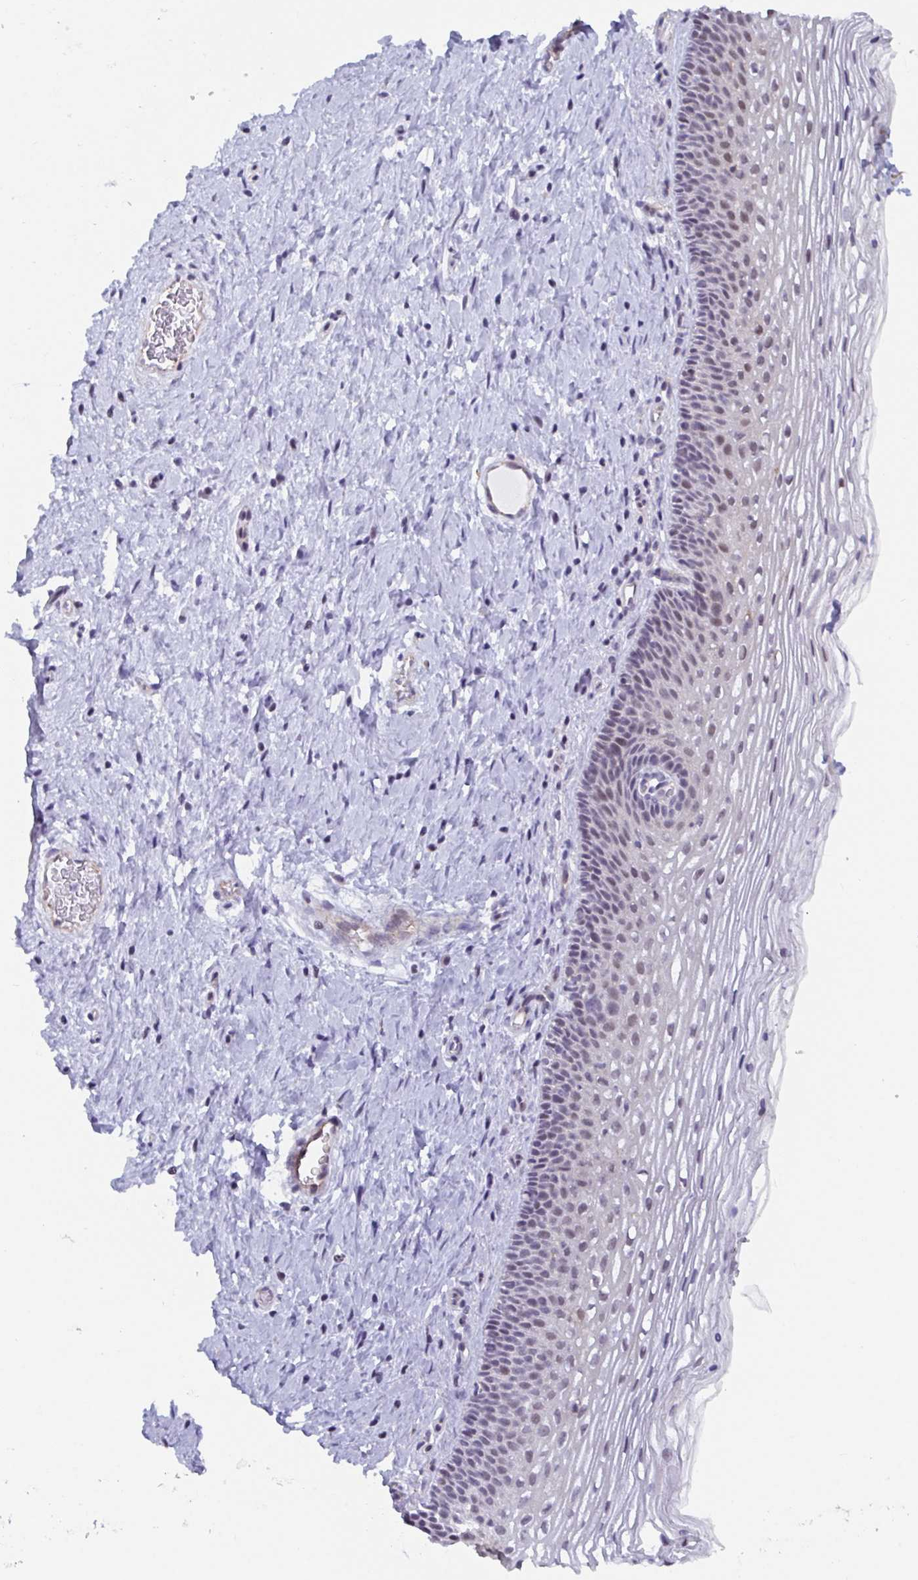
{"staining": {"intensity": "weak", "quantity": "25%-75%", "location": "nuclear"}, "tissue": "cervix", "cell_type": "Glandular cells", "image_type": "normal", "snomed": [{"axis": "morphology", "description": "Normal tissue, NOS"}, {"axis": "topography", "description": "Cervix"}], "caption": "The histopathology image demonstrates immunohistochemical staining of unremarkable cervix. There is weak nuclear expression is appreciated in about 25%-75% of glandular cells. Nuclei are stained in blue.", "gene": "WDR72", "patient": {"sex": "female", "age": 34}}